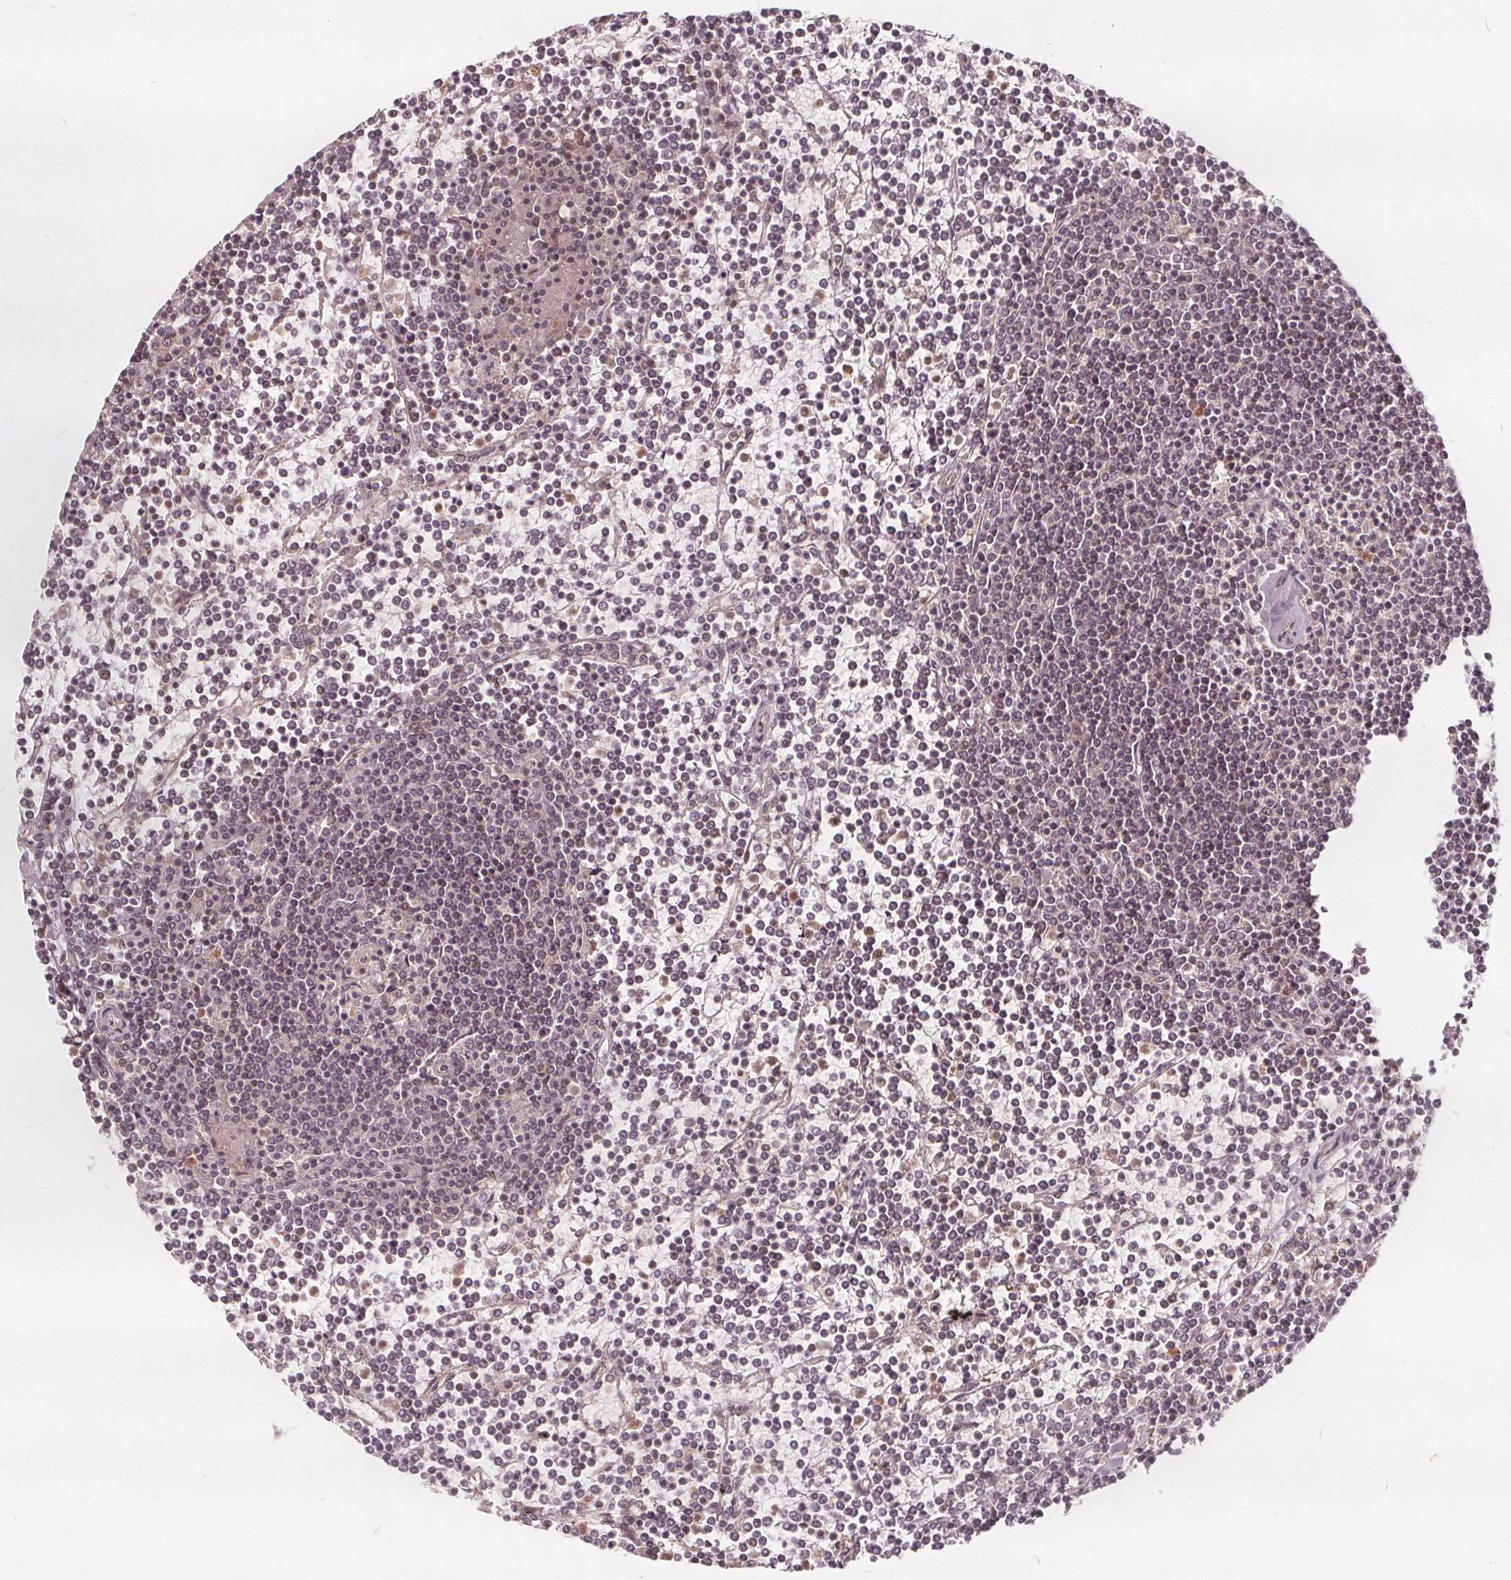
{"staining": {"intensity": "negative", "quantity": "none", "location": "none"}, "tissue": "lymphoma", "cell_type": "Tumor cells", "image_type": "cancer", "snomed": [{"axis": "morphology", "description": "Malignant lymphoma, non-Hodgkin's type, Low grade"}, {"axis": "topography", "description": "Spleen"}], "caption": "IHC of low-grade malignant lymphoma, non-Hodgkin's type demonstrates no positivity in tumor cells.", "gene": "PPP1CB", "patient": {"sex": "female", "age": 19}}